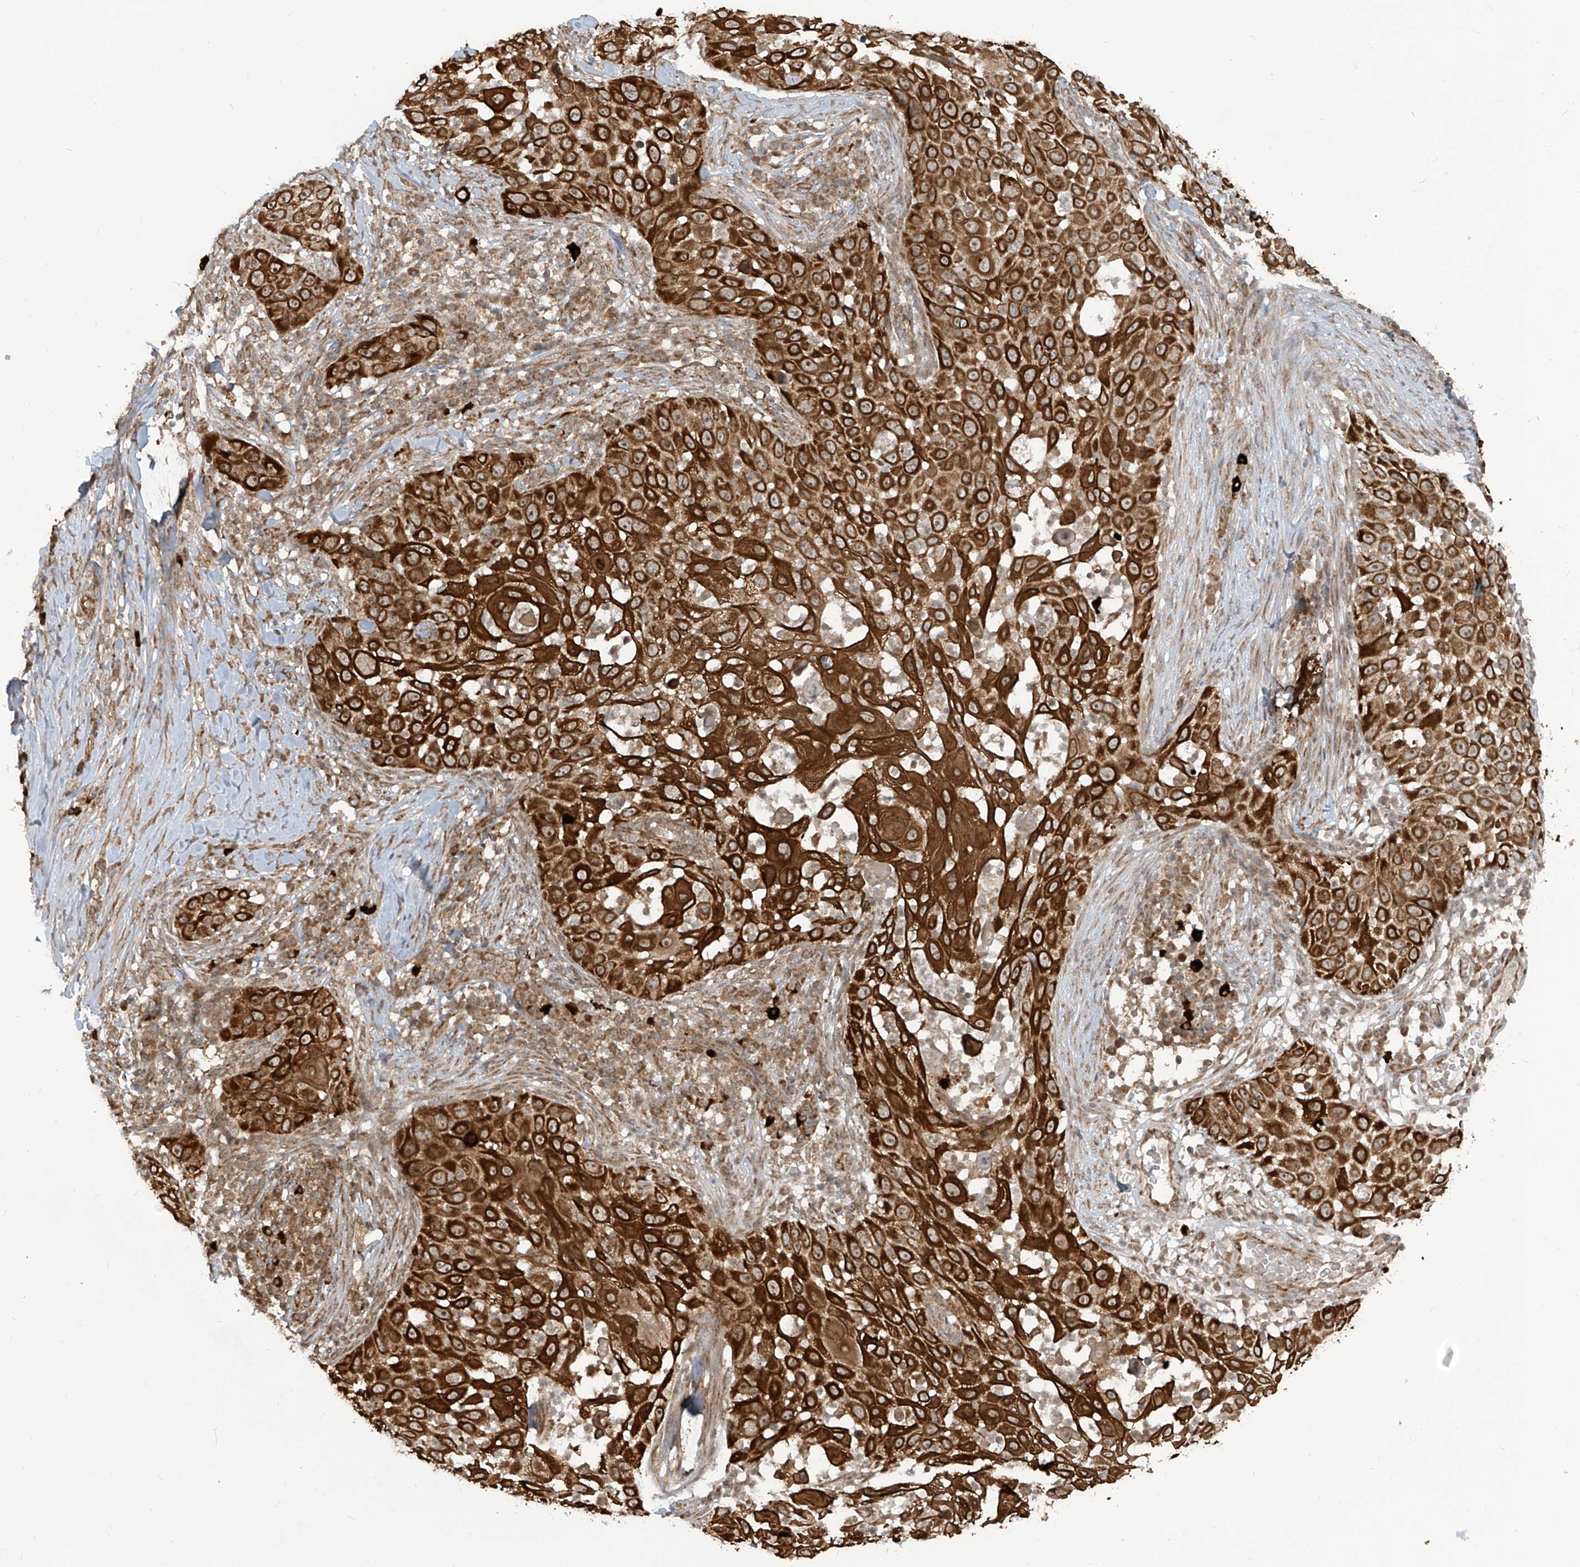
{"staining": {"intensity": "strong", "quantity": ">75%", "location": "cytoplasmic/membranous"}, "tissue": "skin cancer", "cell_type": "Tumor cells", "image_type": "cancer", "snomed": [{"axis": "morphology", "description": "Squamous cell carcinoma, NOS"}, {"axis": "topography", "description": "Skin"}], "caption": "A high-resolution photomicrograph shows immunohistochemistry (IHC) staining of skin cancer (squamous cell carcinoma), which shows strong cytoplasmic/membranous positivity in approximately >75% of tumor cells.", "gene": "TRIM67", "patient": {"sex": "female", "age": 44}}